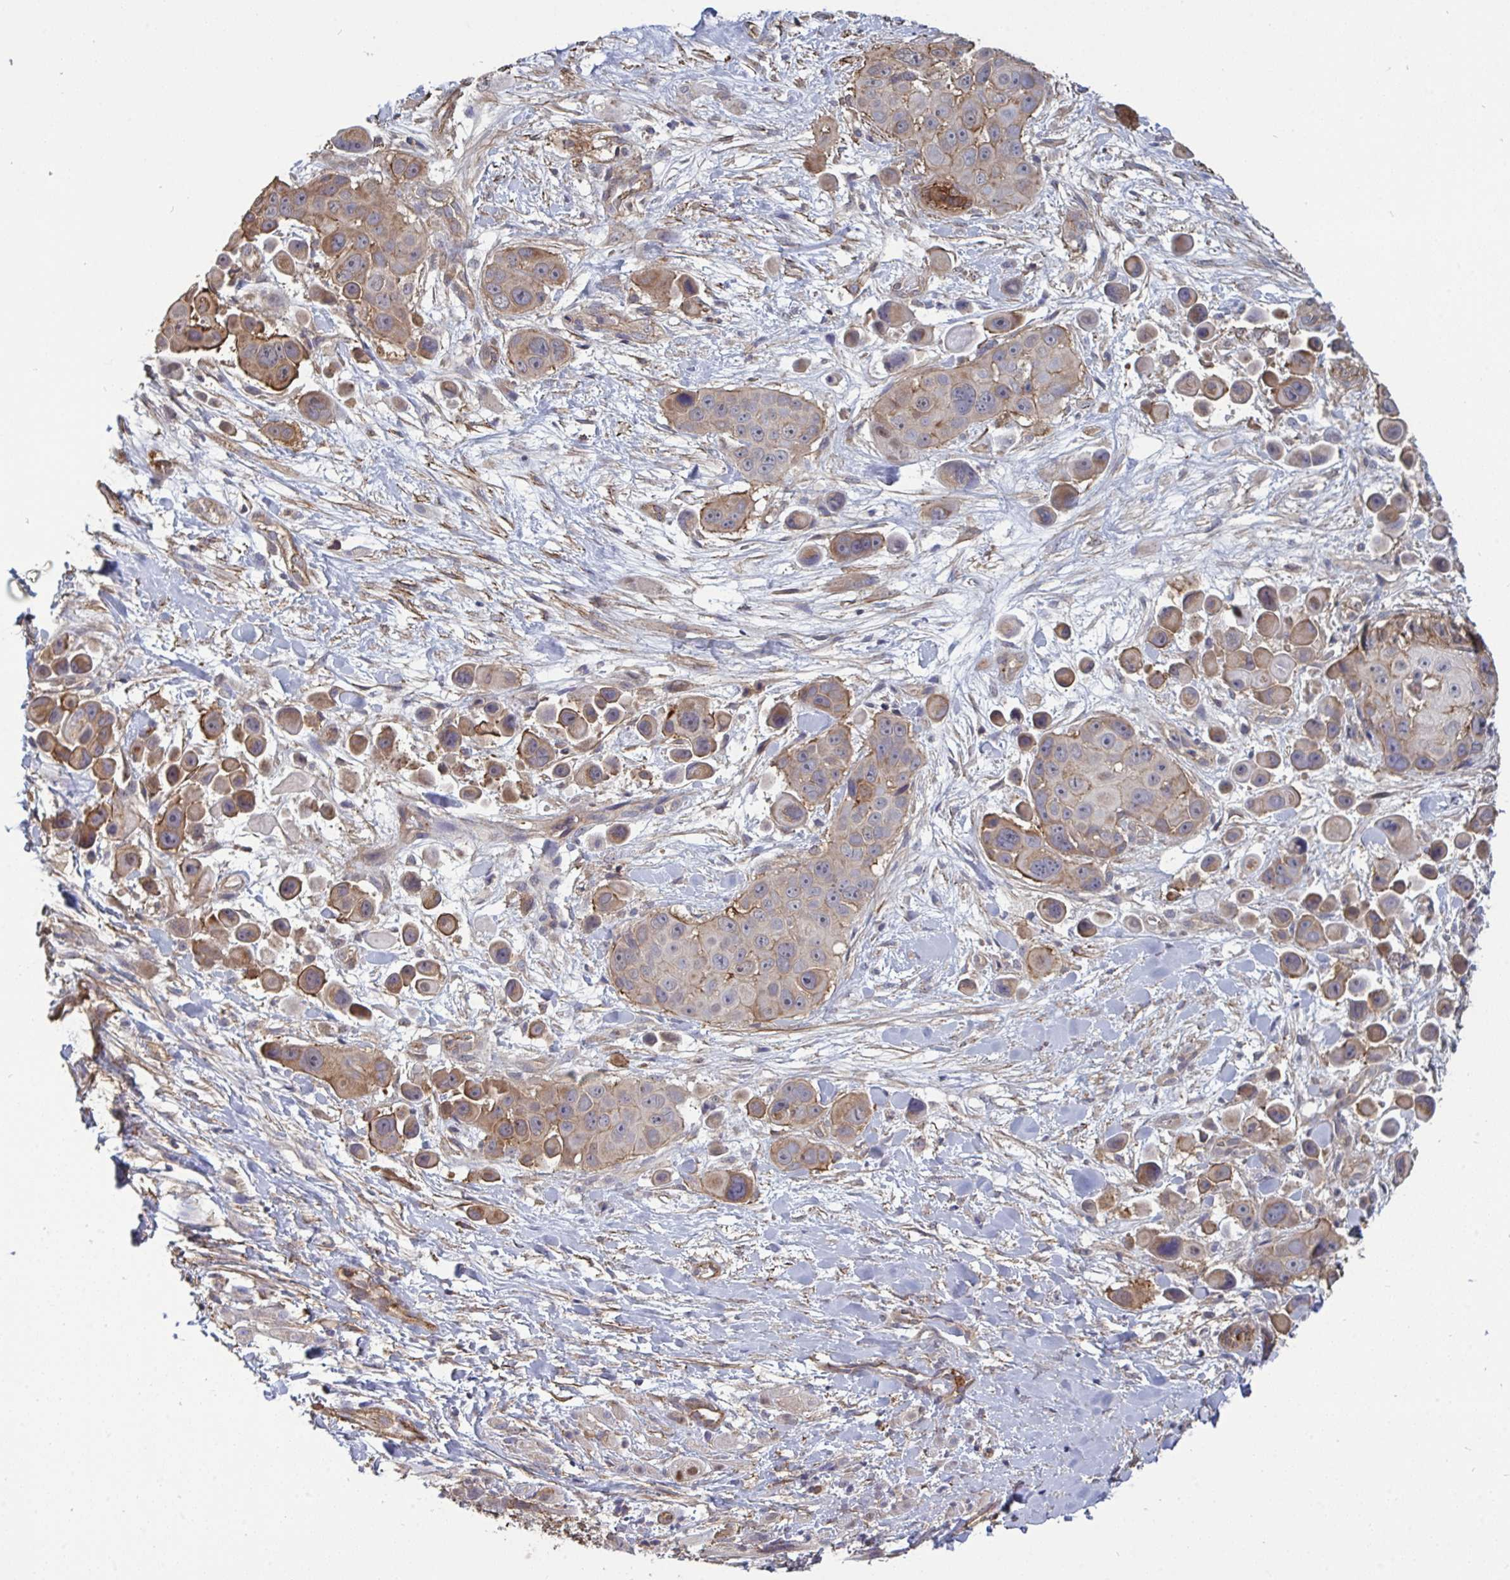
{"staining": {"intensity": "weak", "quantity": "<25%", "location": "cytoplasmic/membranous"}, "tissue": "skin cancer", "cell_type": "Tumor cells", "image_type": "cancer", "snomed": [{"axis": "morphology", "description": "Squamous cell carcinoma, NOS"}, {"axis": "topography", "description": "Skin"}], "caption": "An image of skin cancer stained for a protein displays no brown staining in tumor cells.", "gene": "ISCU", "patient": {"sex": "male", "age": 67}}